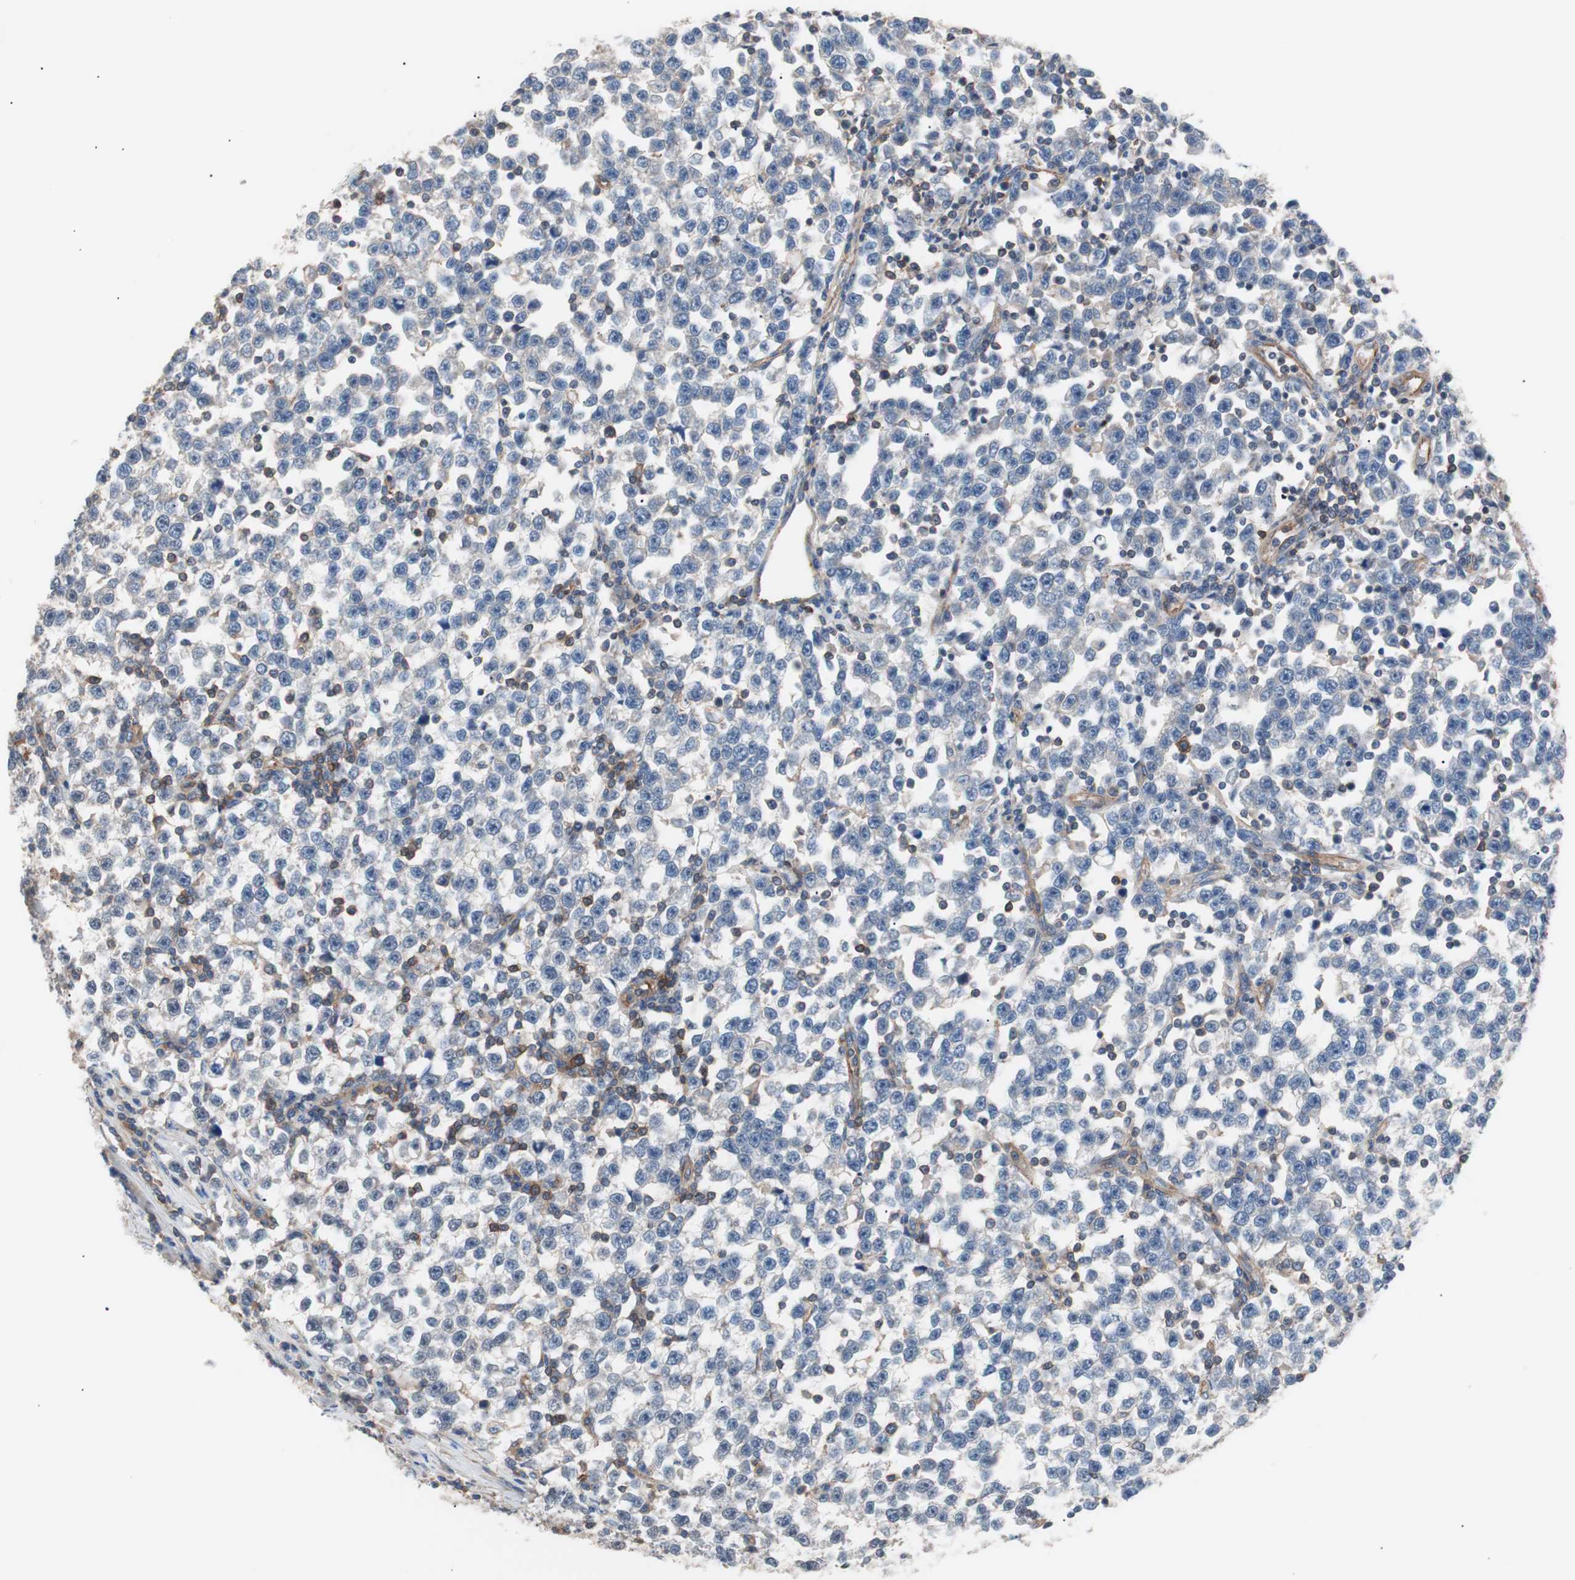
{"staining": {"intensity": "negative", "quantity": "none", "location": "none"}, "tissue": "testis cancer", "cell_type": "Tumor cells", "image_type": "cancer", "snomed": [{"axis": "morphology", "description": "Seminoma, NOS"}, {"axis": "topography", "description": "Testis"}], "caption": "High power microscopy histopathology image of an IHC micrograph of testis seminoma, revealing no significant expression in tumor cells. (DAB (3,3'-diaminobenzidine) IHC visualized using brightfield microscopy, high magnification).", "gene": "GPR160", "patient": {"sex": "male", "age": 43}}